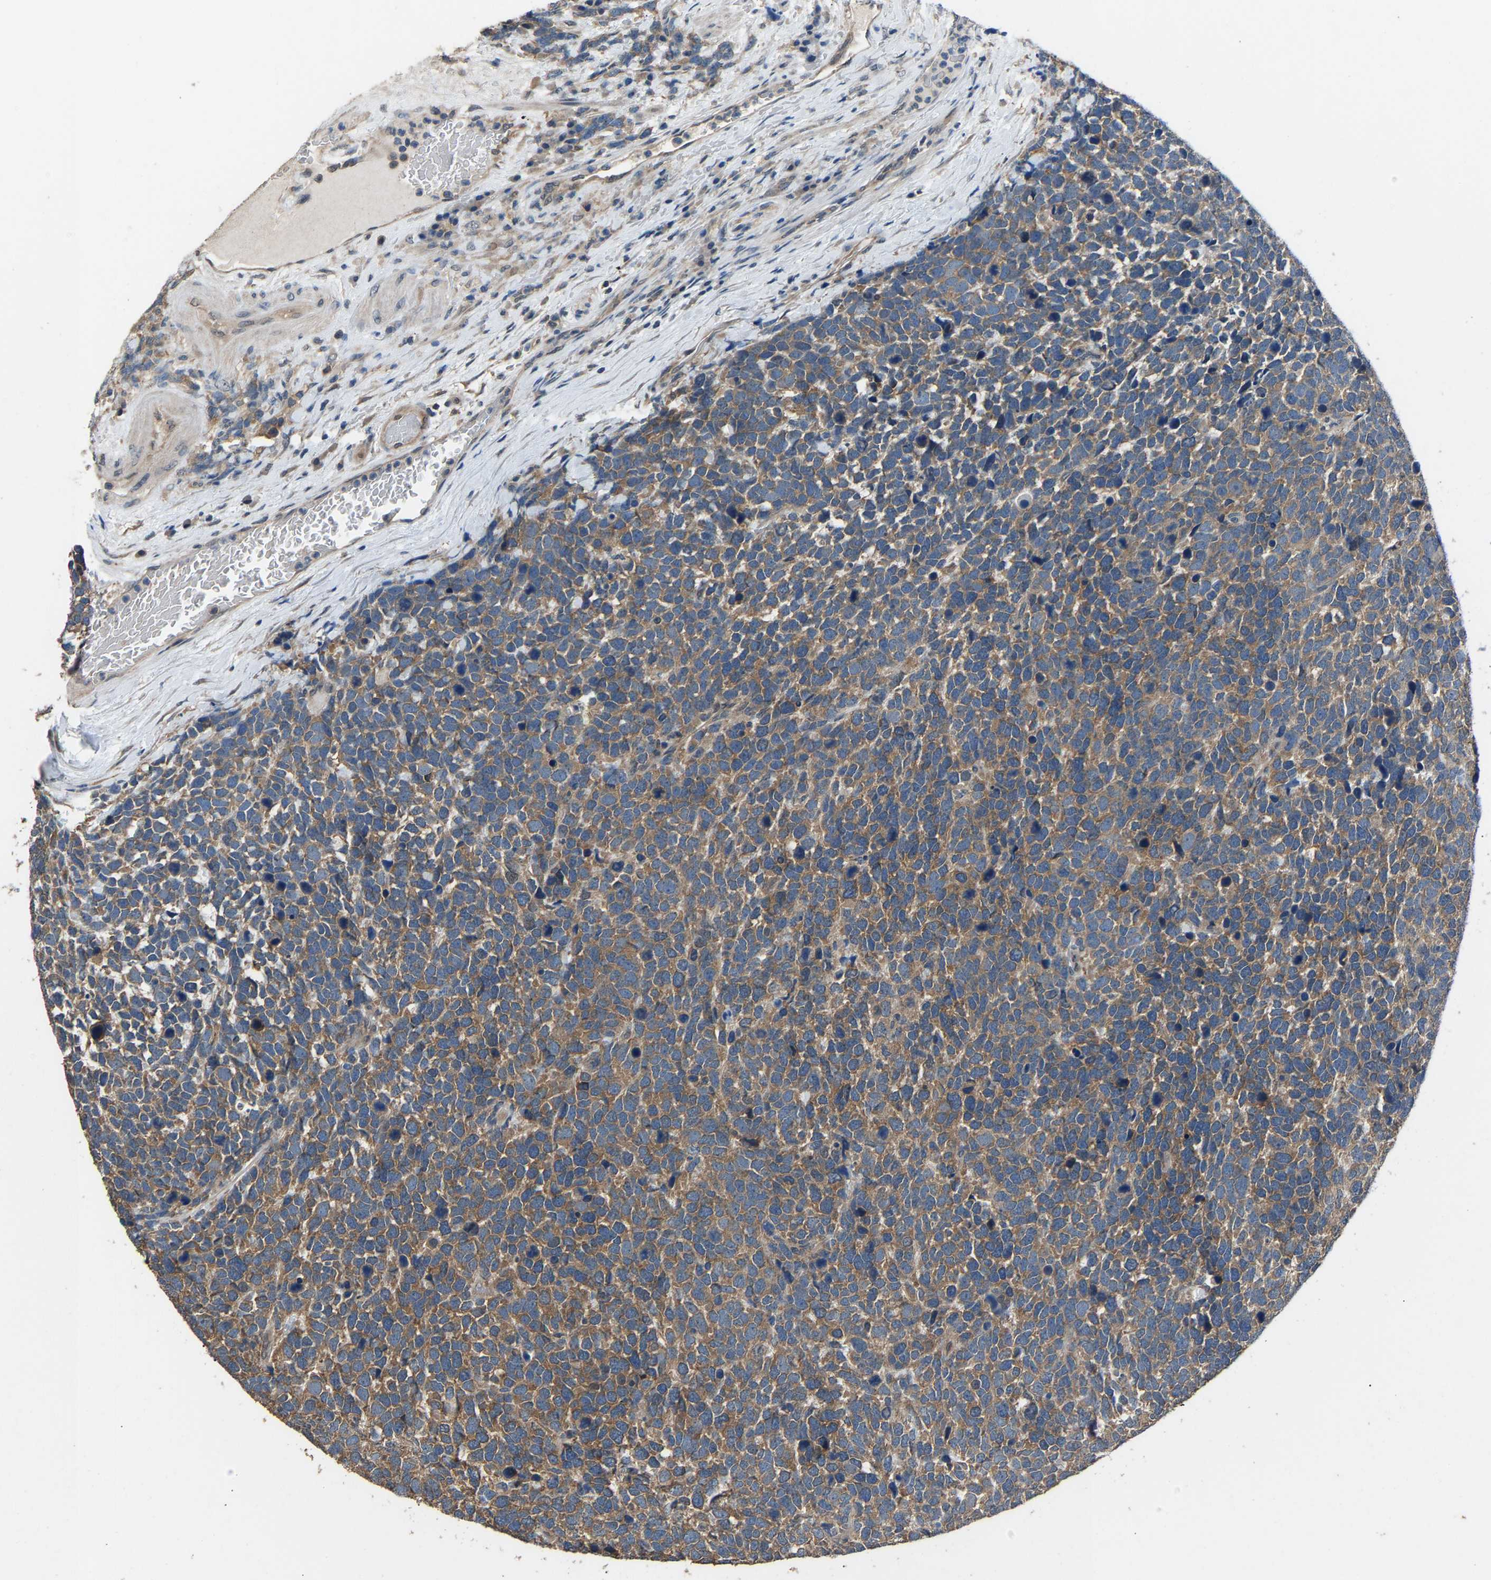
{"staining": {"intensity": "moderate", "quantity": ">75%", "location": "cytoplasmic/membranous"}, "tissue": "urothelial cancer", "cell_type": "Tumor cells", "image_type": "cancer", "snomed": [{"axis": "morphology", "description": "Urothelial carcinoma, High grade"}, {"axis": "topography", "description": "Urinary bladder"}], "caption": "High-grade urothelial carcinoma stained with immunohistochemistry (IHC) exhibits moderate cytoplasmic/membranous expression in about >75% of tumor cells.", "gene": "ABCC9", "patient": {"sex": "female", "age": 82}}